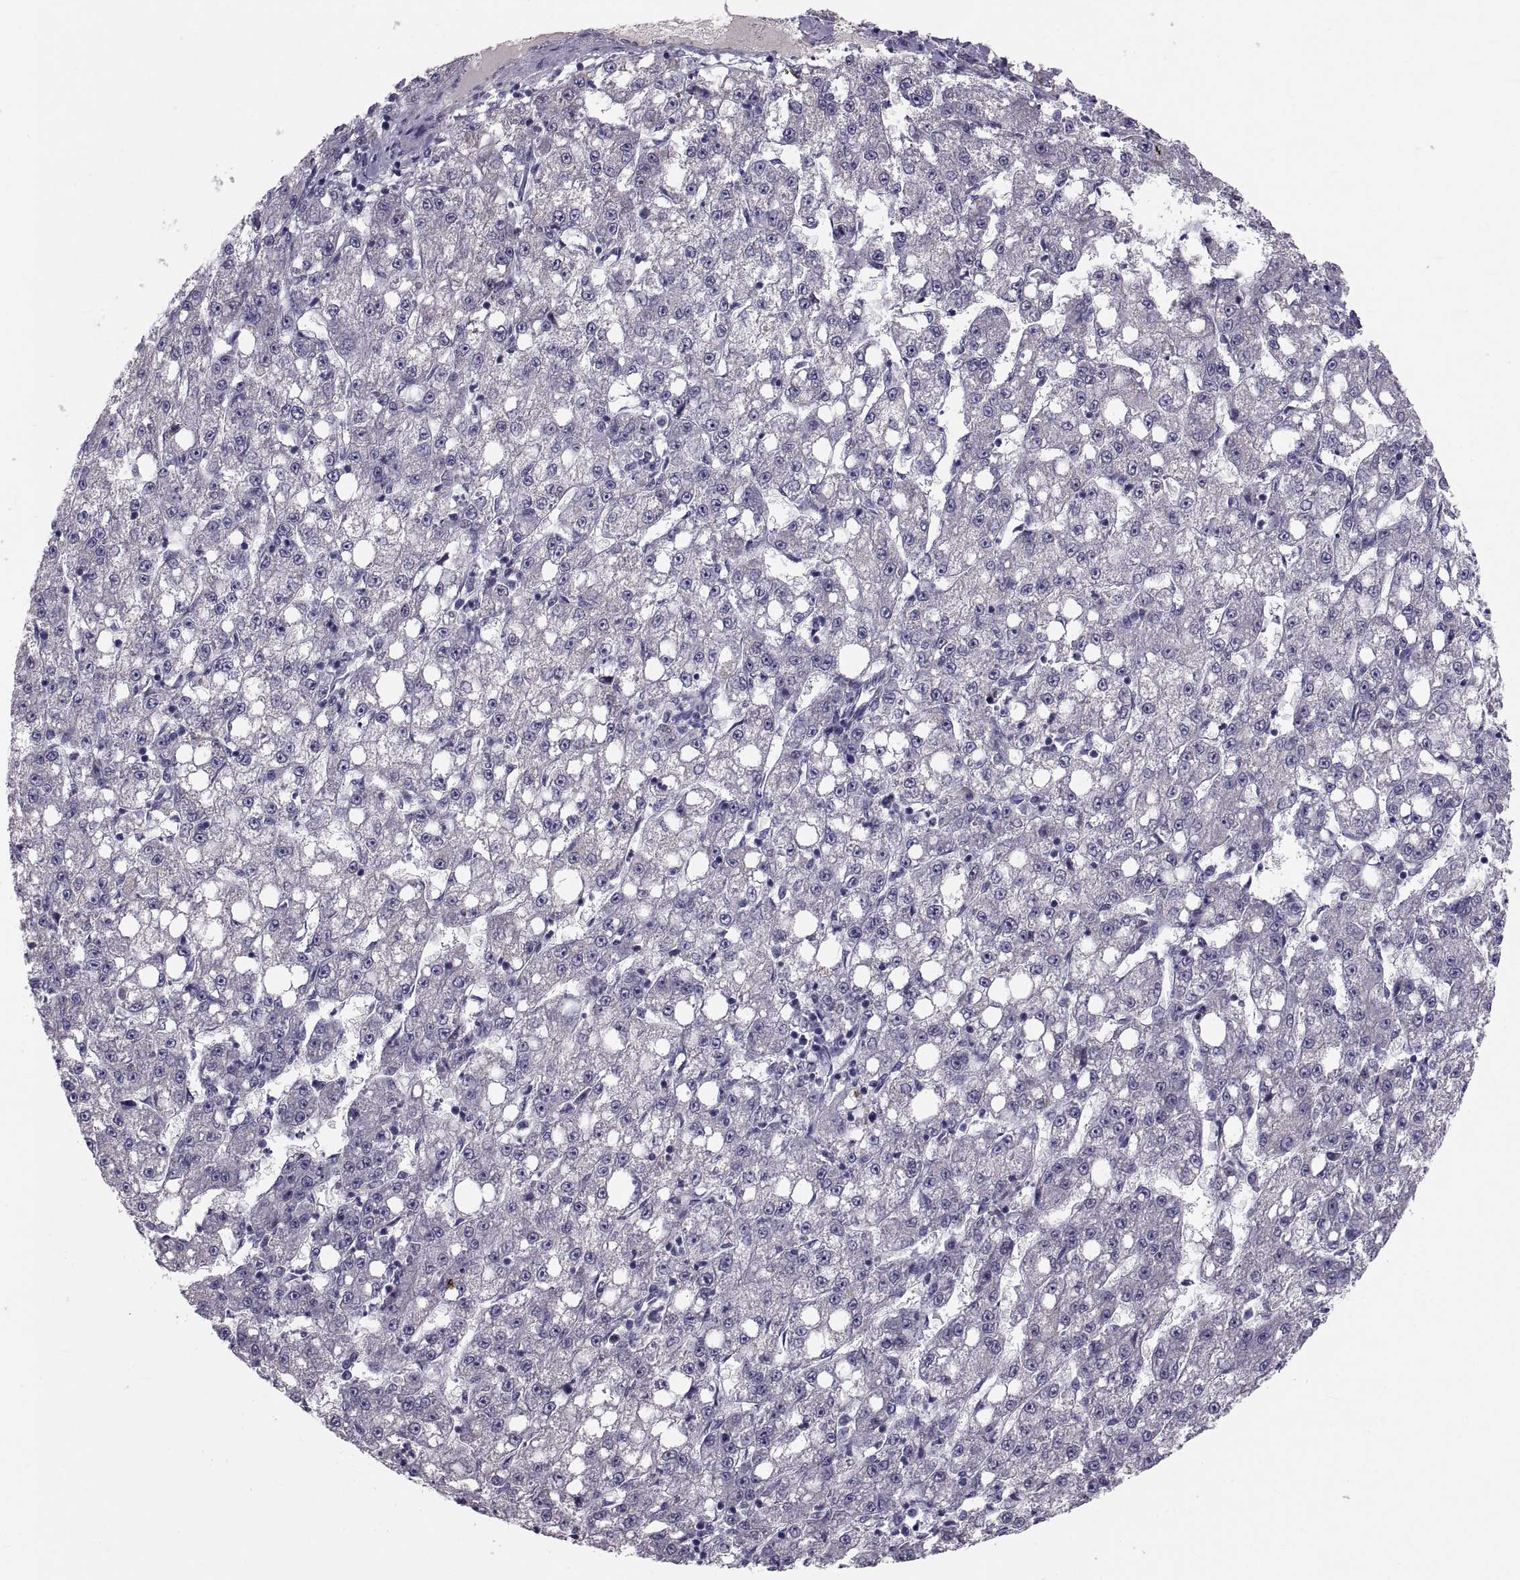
{"staining": {"intensity": "negative", "quantity": "none", "location": "none"}, "tissue": "liver cancer", "cell_type": "Tumor cells", "image_type": "cancer", "snomed": [{"axis": "morphology", "description": "Carcinoma, Hepatocellular, NOS"}, {"axis": "topography", "description": "Liver"}], "caption": "The image shows no staining of tumor cells in hepatocellular carcinoma (liver).", "gene": "PDZRN4", "patient": {"sex": "female", "age": 65}}